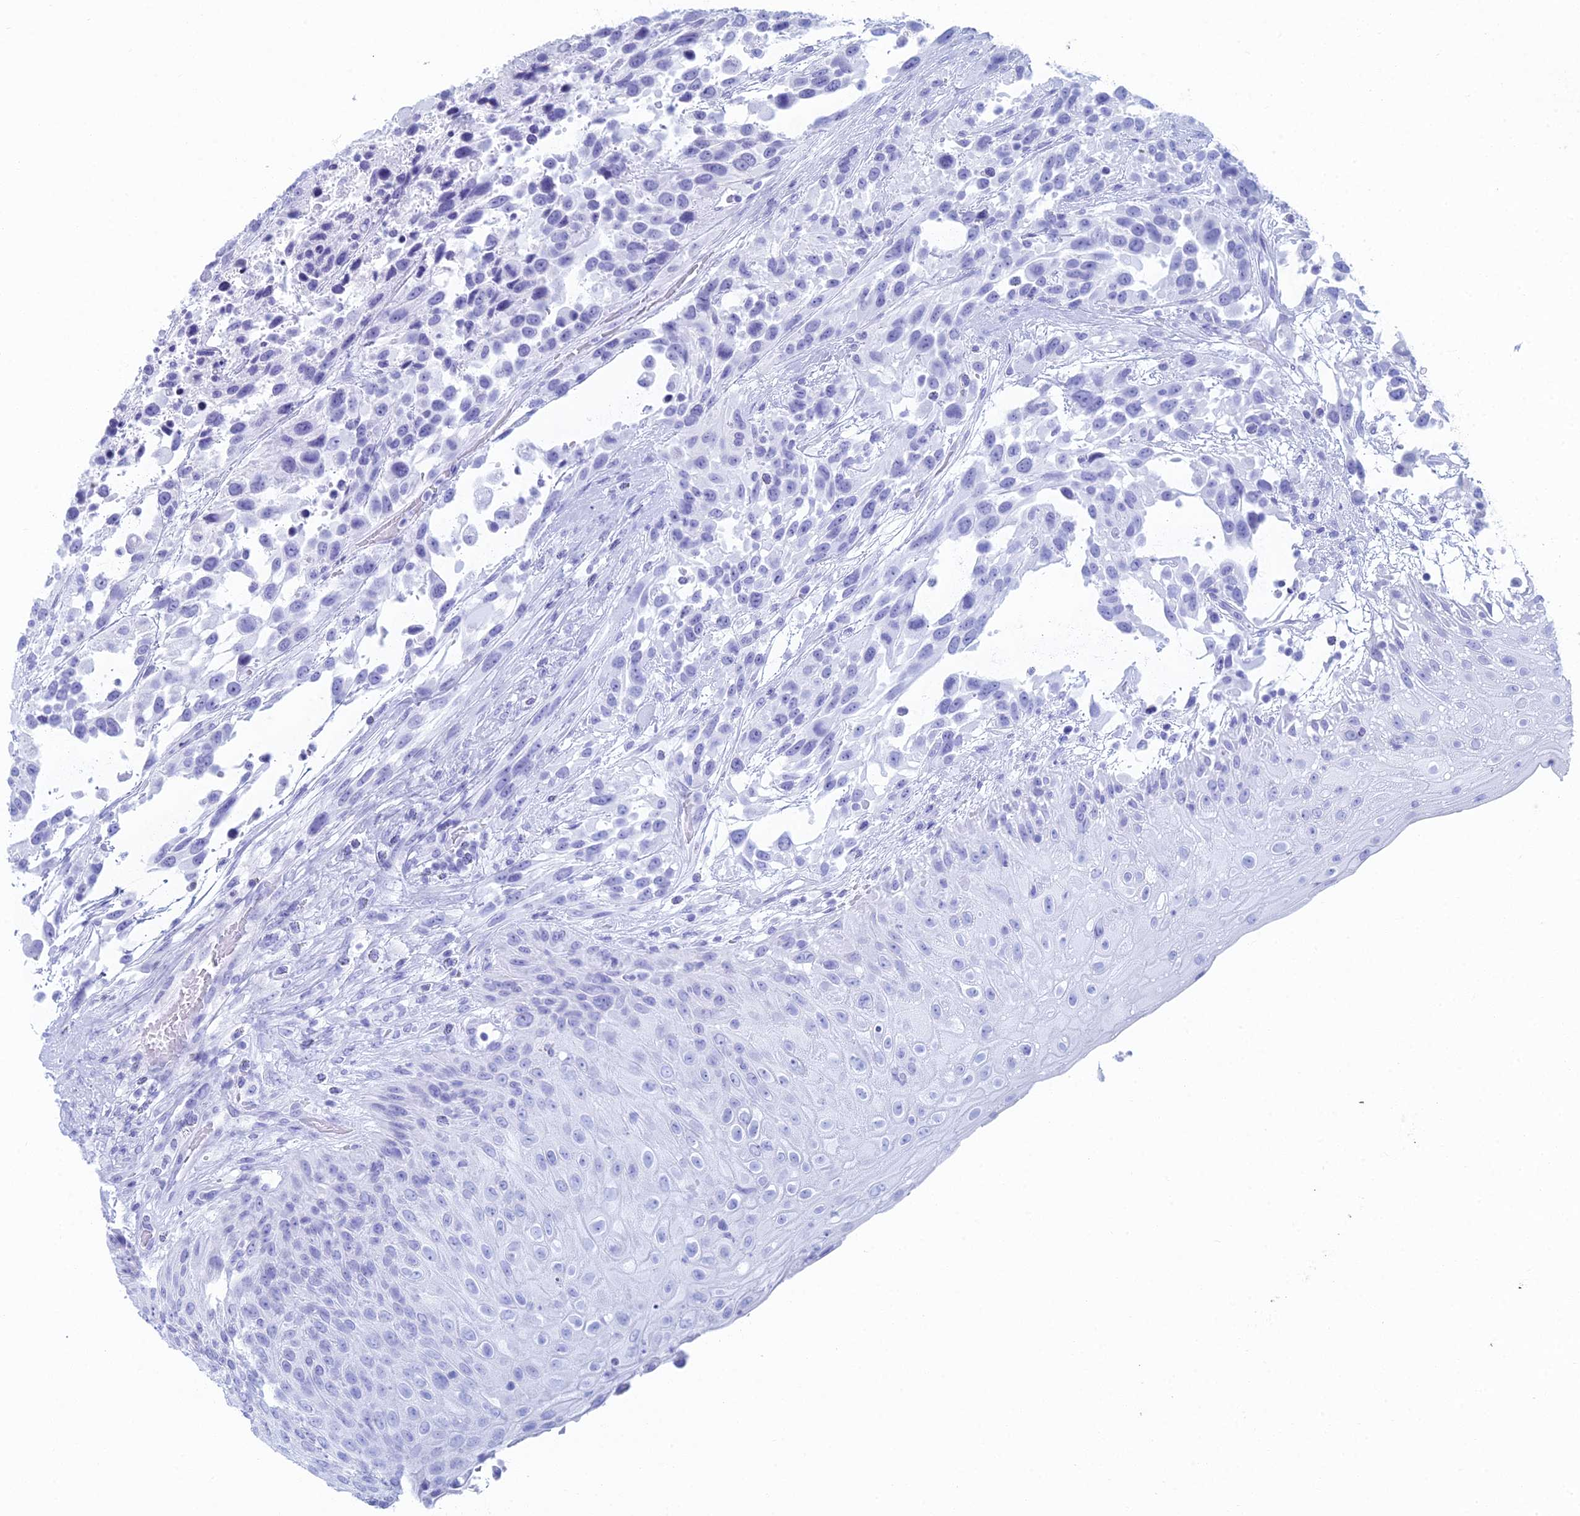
{"staining": {"intensity": "negative", "quantity": "none", "location": "none"}, "tissue": "urothelial cancer", "cell_type": "Tumor cells", "image_type": "cancer", "snomed": [{"axis": "morphology", "description": "Urothelial carcinoma, High grade"}, {"axis": "topography", "description": "Urinary bladder"}], "caption": "This is an immunohistochemistry histopathology image of urothelial carcinoma (high-grade). There is no positivity in tumor cells.", "gene": "FERD3L", "patient": {"sex": "female", "age": 70}}